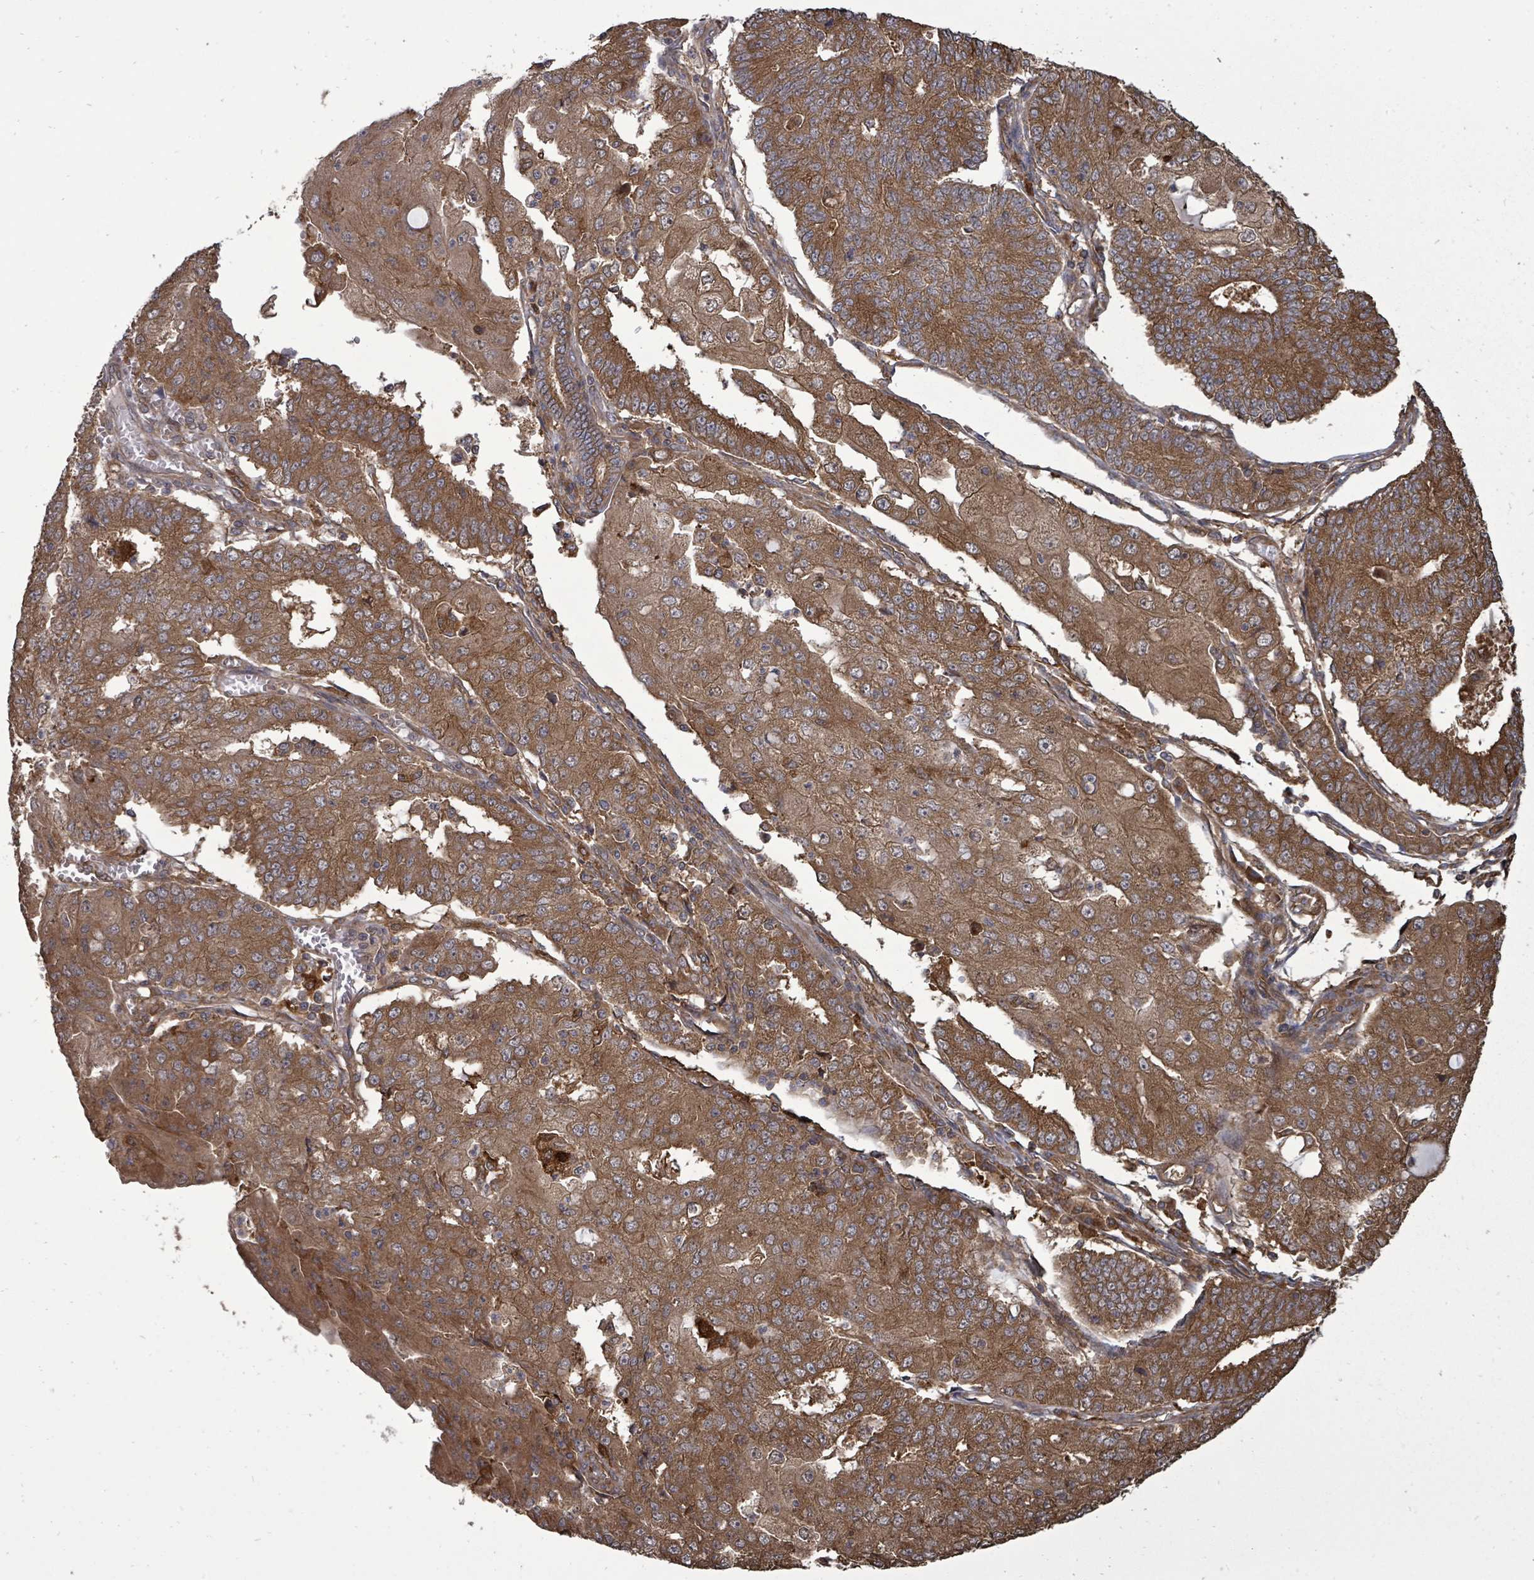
{"staining": {"intensity": "strong", "quantity": ">75%", "location": "cytoplasmic/membranous"}, "tissue": "endometrial cancer", "cell_type": "Tumor cells", "image_type": "cancer", "snomed": [{"axis": "morphology", "description": "Adenocarcinoma, NOS"}, {"axis": "topography", "description": "Endometrium"}], "caption": "About >75% of tumor cells in human endometrial adenocarcinoma reveal strong cytoplasmic/membranous protein positivity as visualized by brown immunohistochemical staining.", "gene": "EIF3C", "patient": {"sex": "female", "age": 56}}